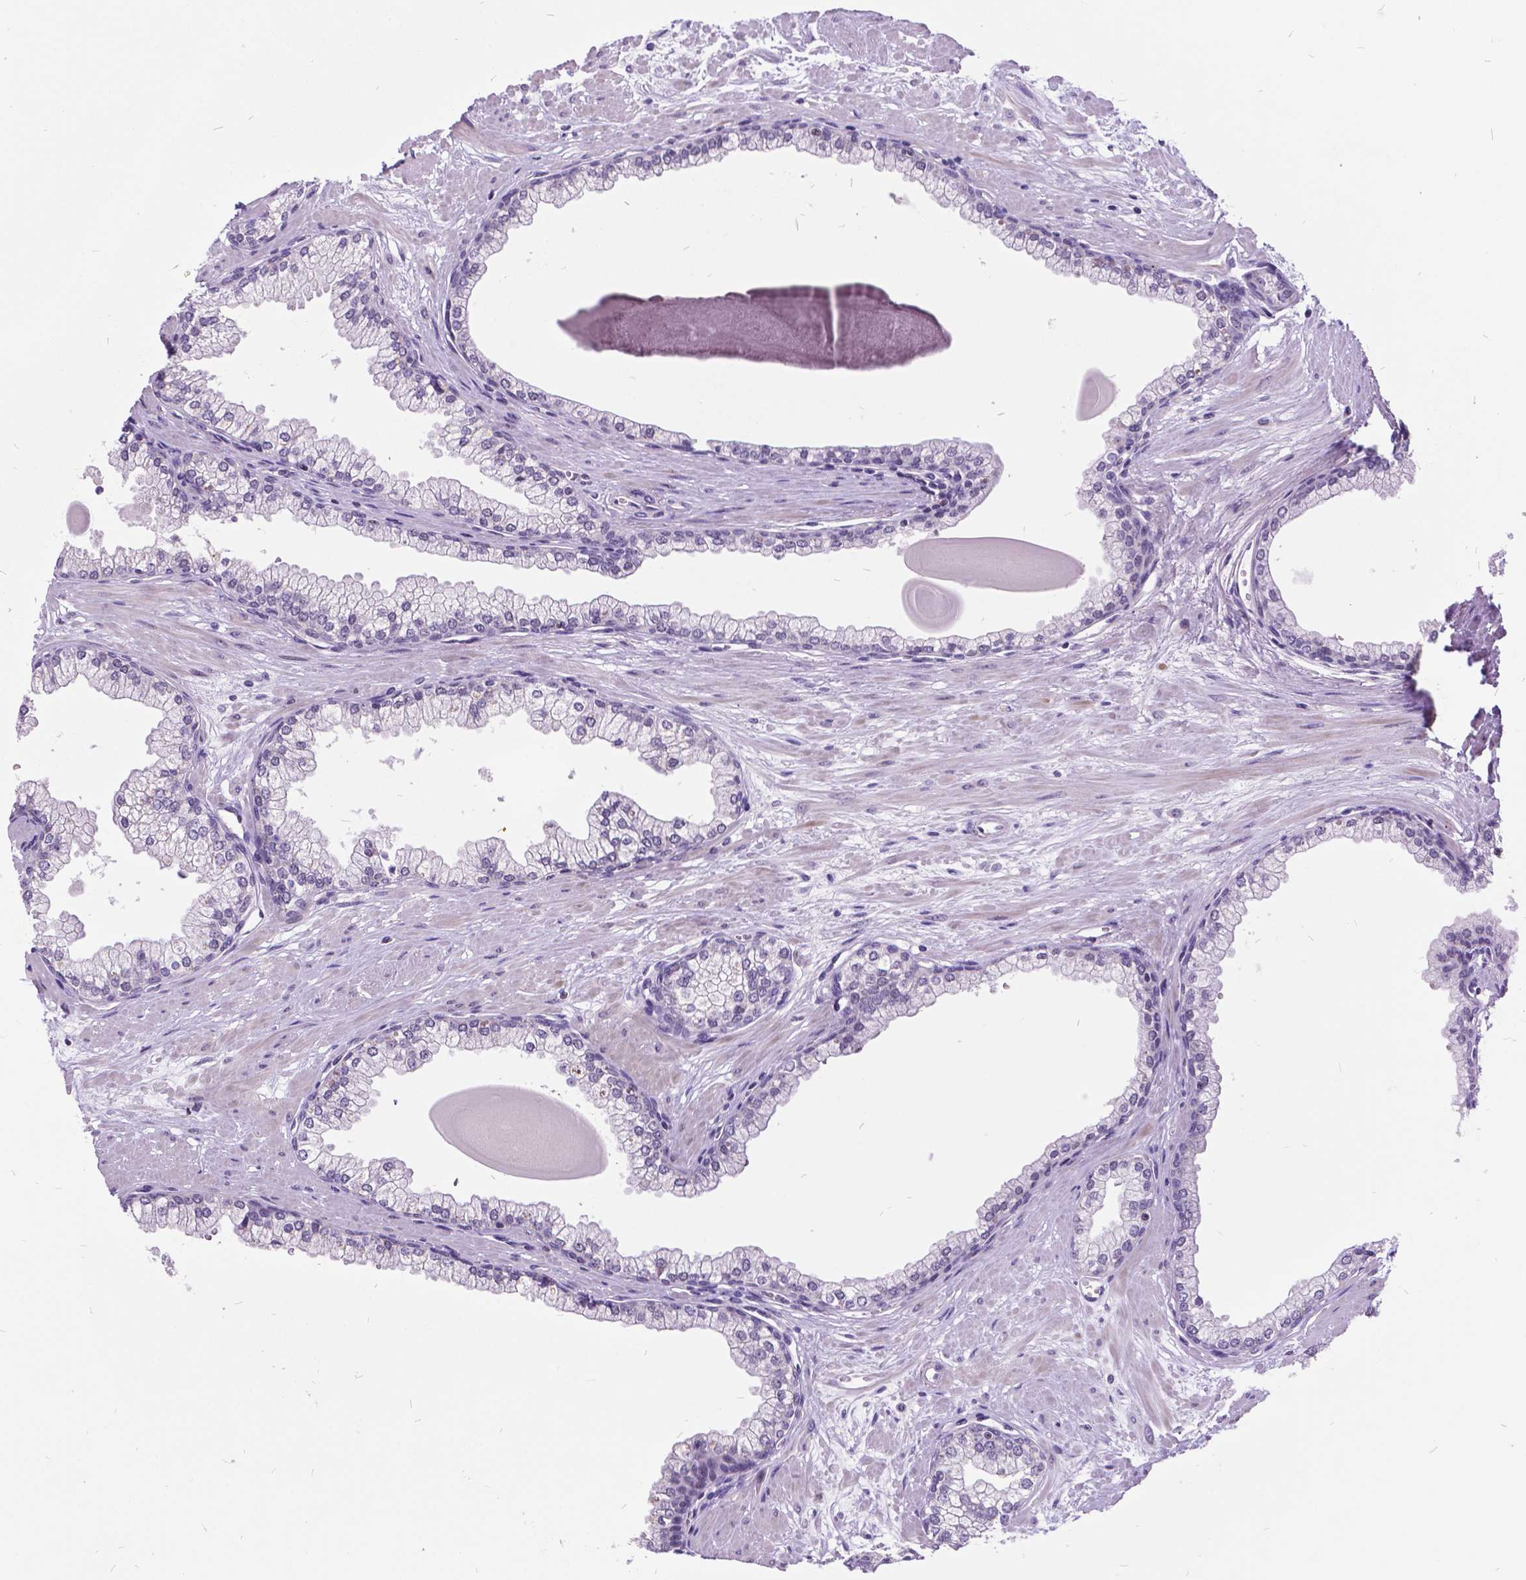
{"staining": {"intensity": "negative", "quantity": "none", "location": "none"}, "tissue": "prostate", "cell_type": "Glandular cells", "image_type": "normal", "snomed": [{"axis": "morphology", "description": "Normal tissue, NOS"}, {"axis": "topography", "description": "Prostate"}, {"axis": "topography", "description": "Peripheral nerve tissue"}], "caption": "Immunohistochemical staining of normal human prostate displays no significant staining in glandular cells. The staining was performed using DAB to visualize the protein expression in brown, while the nuclei were stained in blue with hematoxylin (Magnification: 20x).", "gene": "DPF3", "patient": {"sex": "male", "age": 61}}